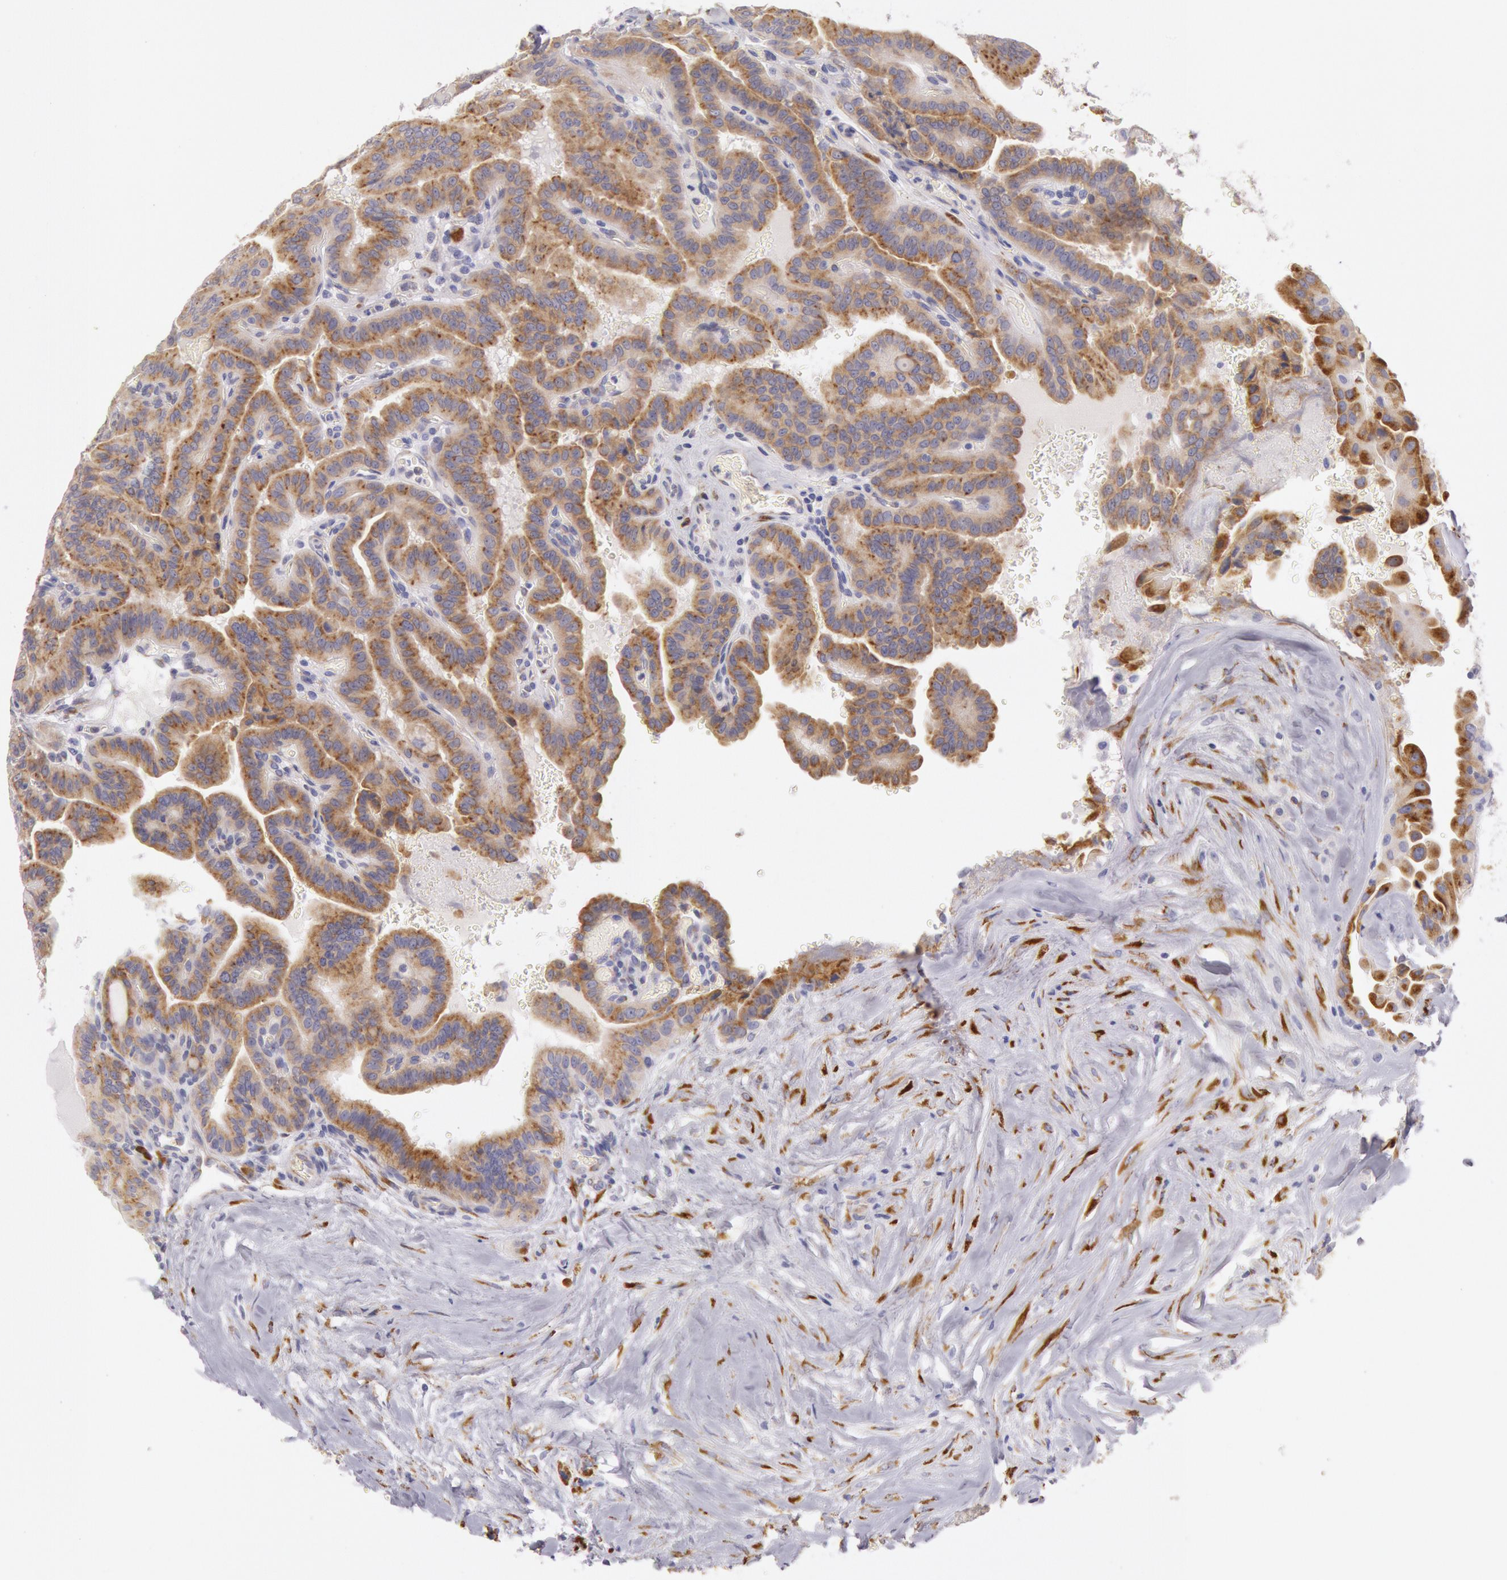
{"staining": {"intensity": "moderate", "quantity": ">75%", "location": "cytoplasmic/membranous"}, "tissue": "thyroid cancer", "cell_type": "Tumor cells", "image_type": "cancer", "snomed": [{"axis": "morphology", "description": "Papillary adenocarcinoma, NOS"}, {"axis": "topography", "description": "Thyroid gland"}], "caption": "A brown stain shows moderate cytoplasmic/membranous staining of a protein in human thyroid cancer tumor cells.", "gene": "CIDEB", "patient": {"sex": "male", "age": 87}}